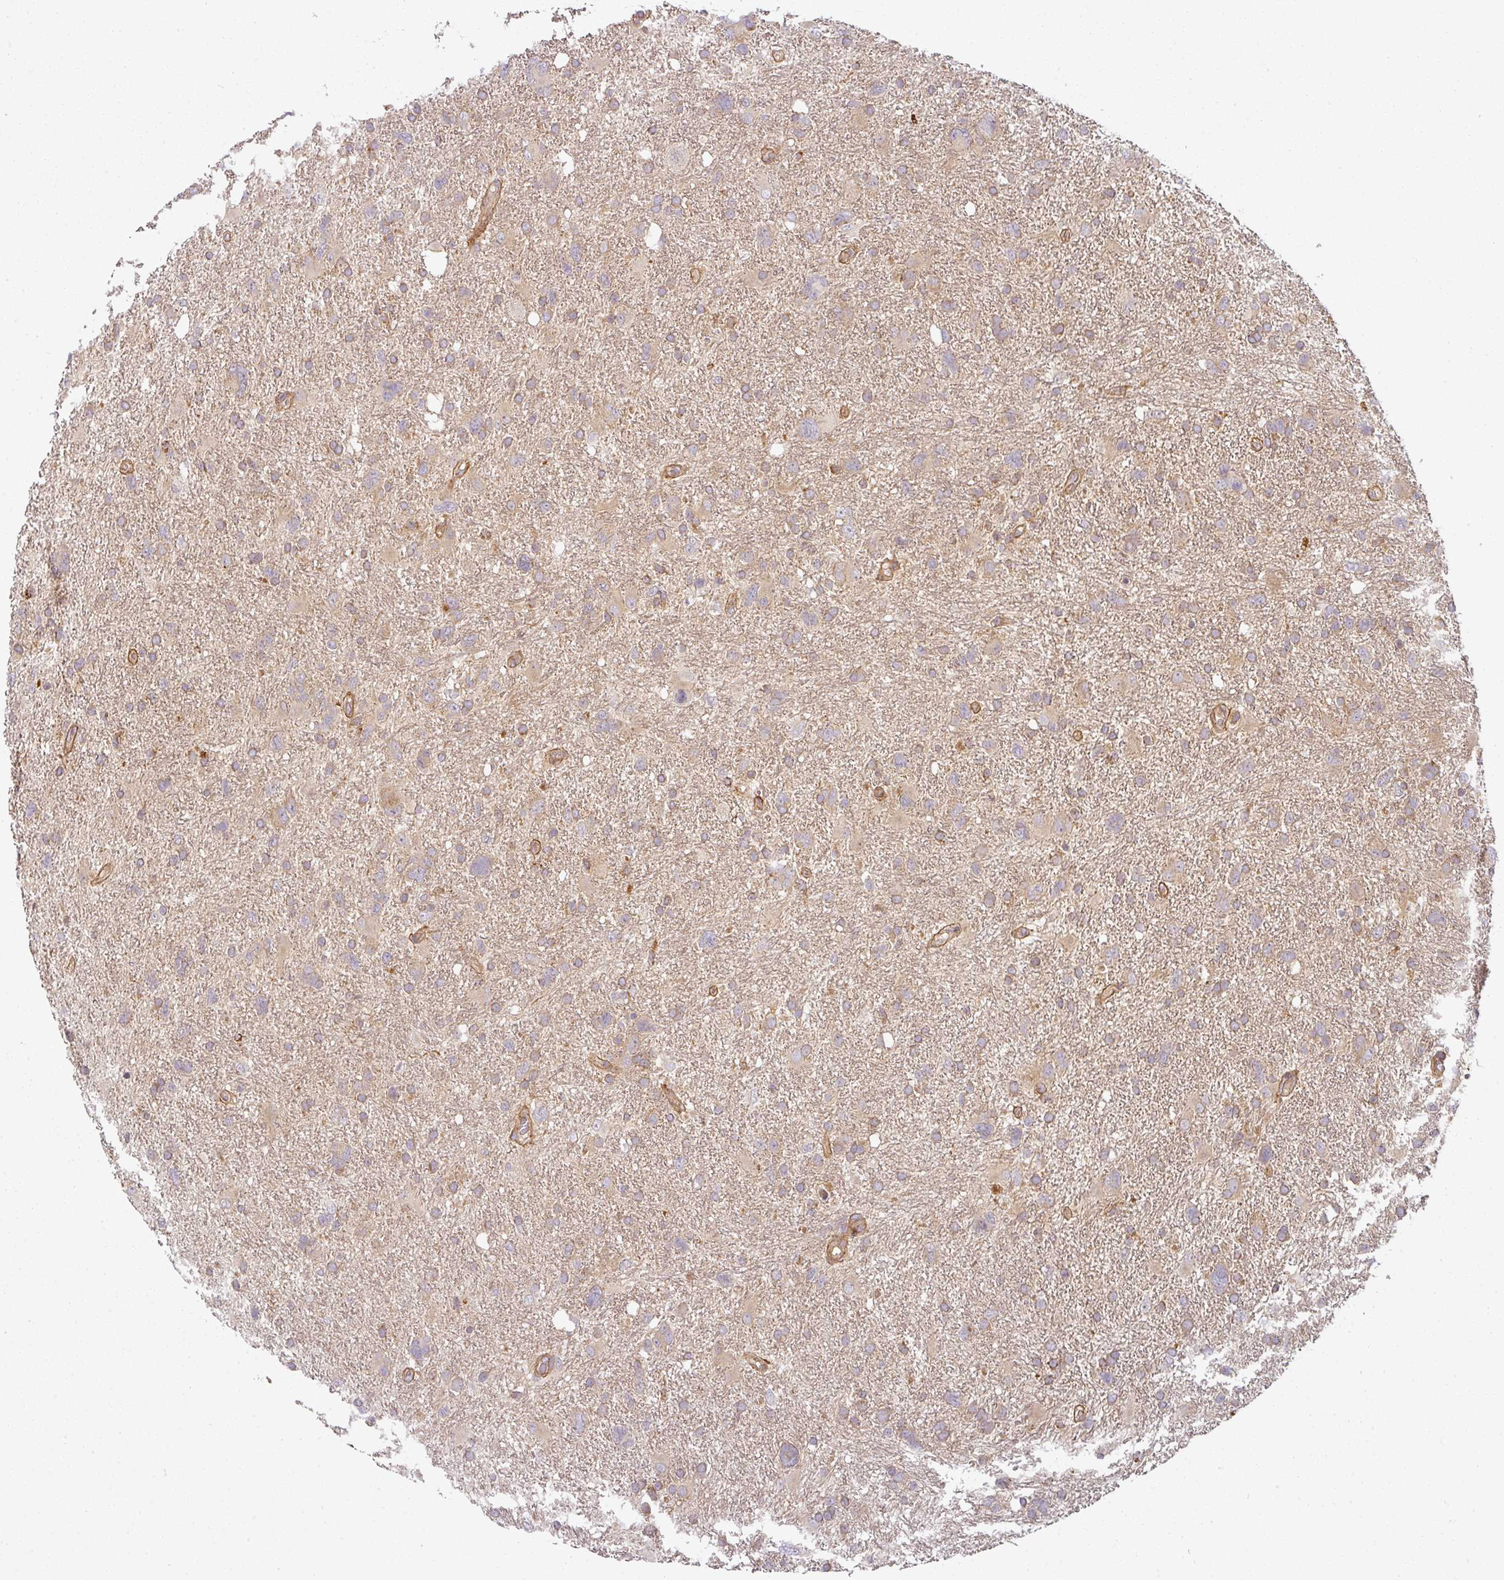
{"staining": {"intensity": "weak", "quantity": "25%-75%", "location": "cytoplasmic/membranous"}, "tissue": "glioma", "cell_type": "Tumor cells", "image_type": "cancer", "snomed": [{"axis": "morphology", "description": "Glioma, malignant, High grade"}, {"axis": "topography", "description": "Brain"}], "caption": "A histopathology image showing weak cytoplasmic/membranous staining in about 25%-75% of tumor cells in high-grade glioma (malignant), as visualized by brown immunohistochemical staining.", "gene": "CNOT1", "patient": {"sex": "male", "age": 61}}